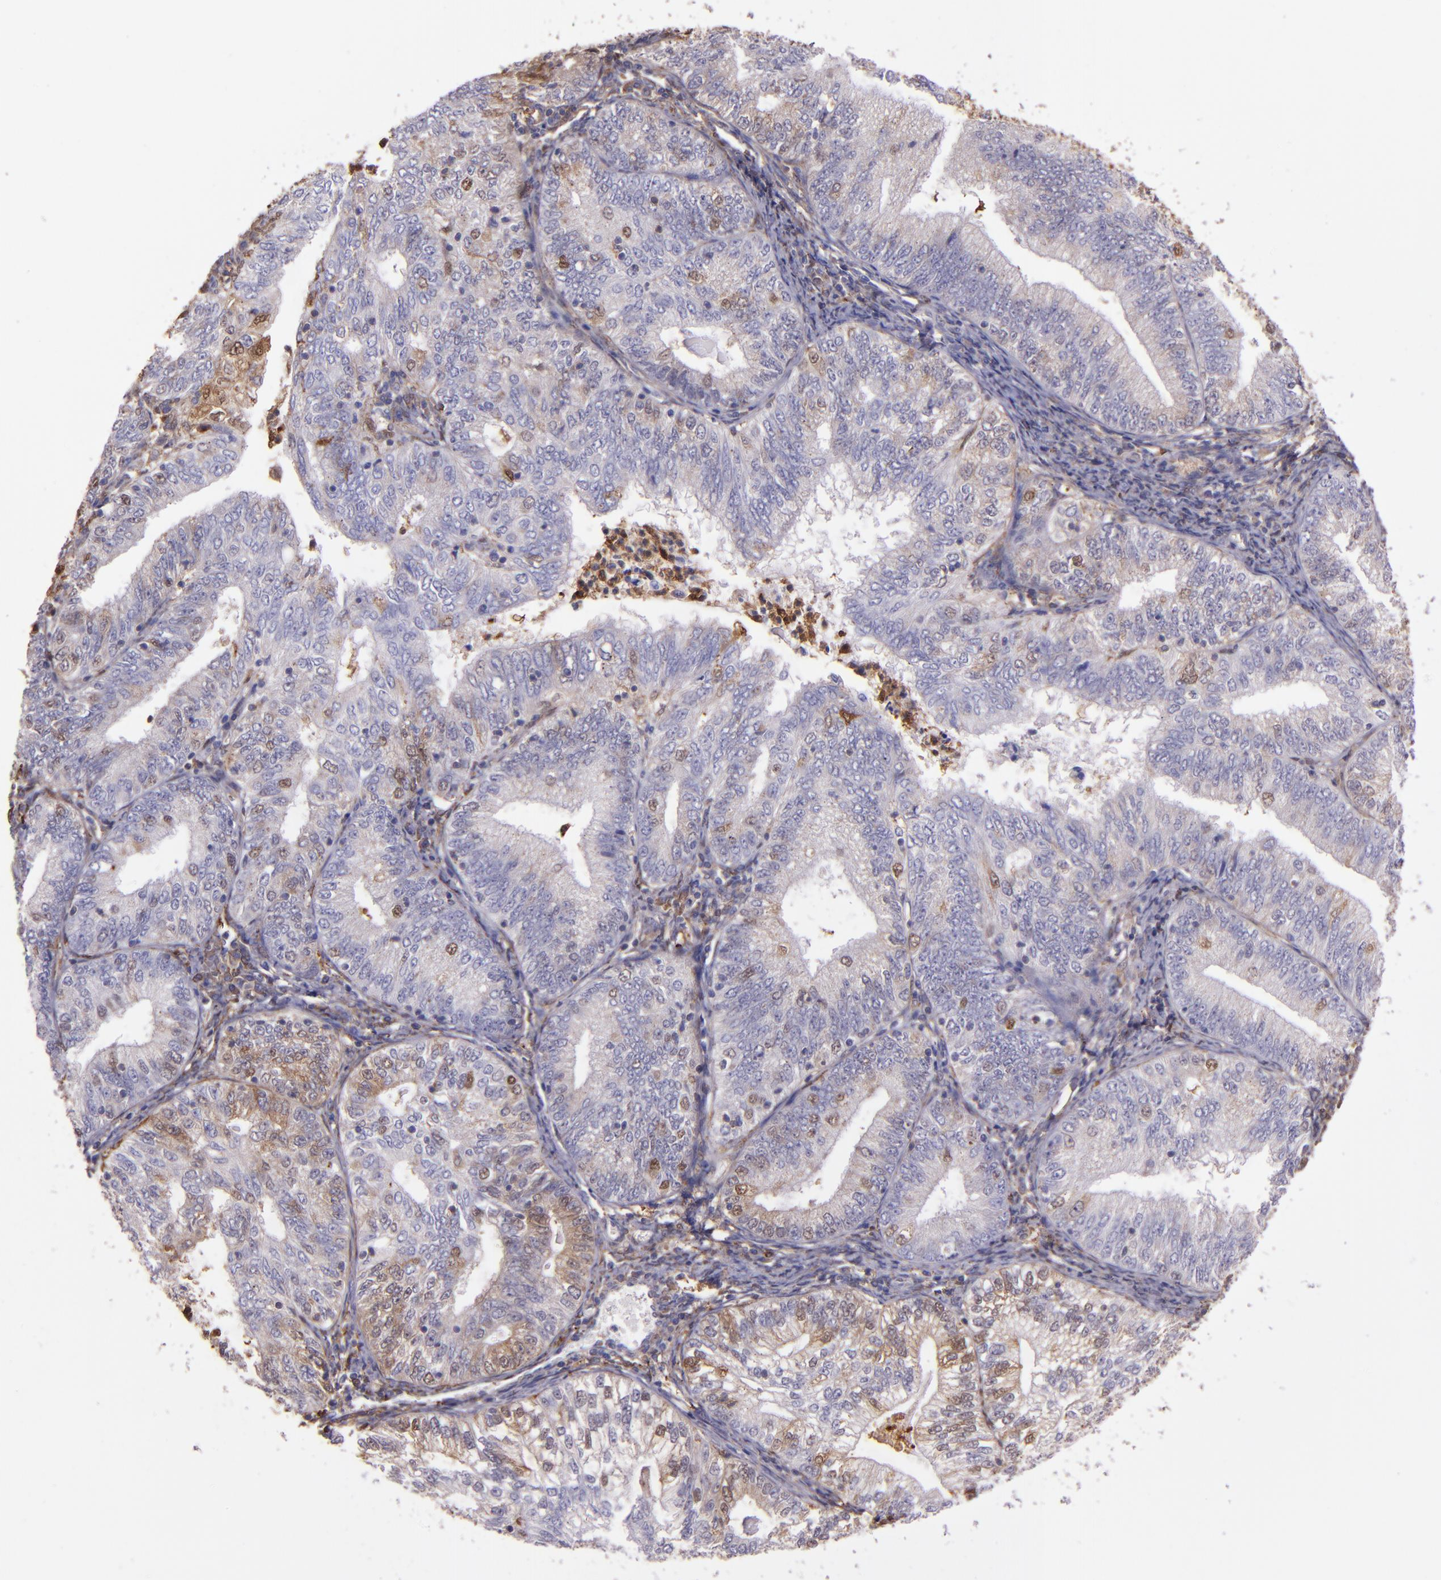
{"staining": {"intensity": "weak", "quantity": "<25%", "location": "cytoplasmic/membranous,nuclear"}, "tissue": "endometrial cancer", "cell_type": "Tumor cells", "image_type": "cancer", "snomed": [{"axis": "morphology", "description": "Adenocarcinoma, NOS"}, {"axis": "topography", "description": "Endometrium"}], "caption": "IHC image of neoplastic tissue: human adenocarcinoma (endometrial) stained with DAB reveals no significant protein positivity in tumor cells.", "gene": "WASHC1", "patient": {"sex": "female", "age": 69}}